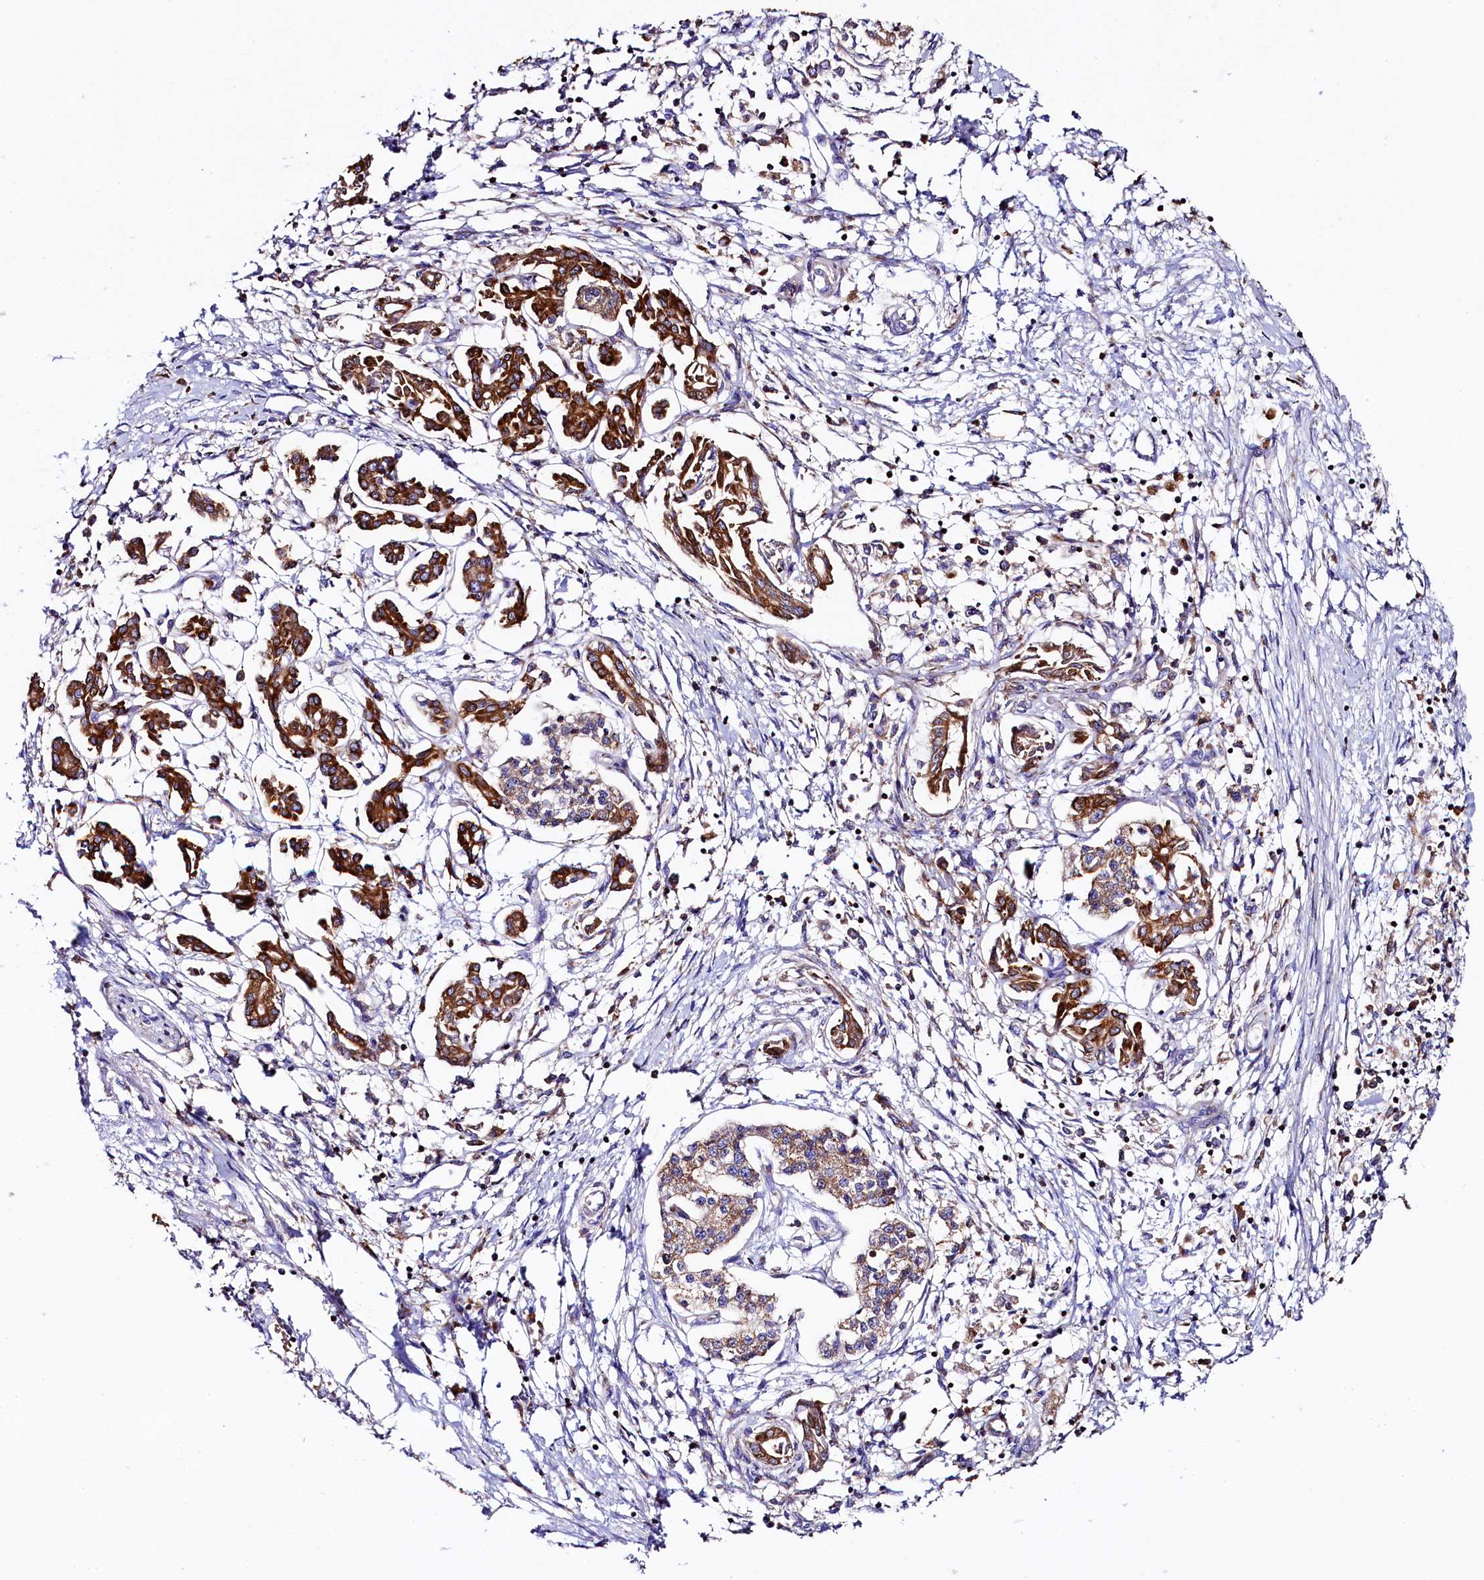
{"staining": {"intensity": "strong", "quantity": ">75%", "location": "cytoplasmic/membranous"}, "tissue": "pancreatic cancer", "cell_type": "Tumor cells", "image_type": "cancer", "snomed": [{"axis": "morphology", "description": "Adenocarcinoma, NOS"}, {"axis": "topography", "description": "Pancreas"}], "caption": "Brown immunohistochemical staining in pancreatic adenocarcinoma demonstrates strong cytoplasmic/membranous expression in approximately >75% of tumor cells.", "gene": "CLYBL", "patient": {"sex": "female", "age": 50}}